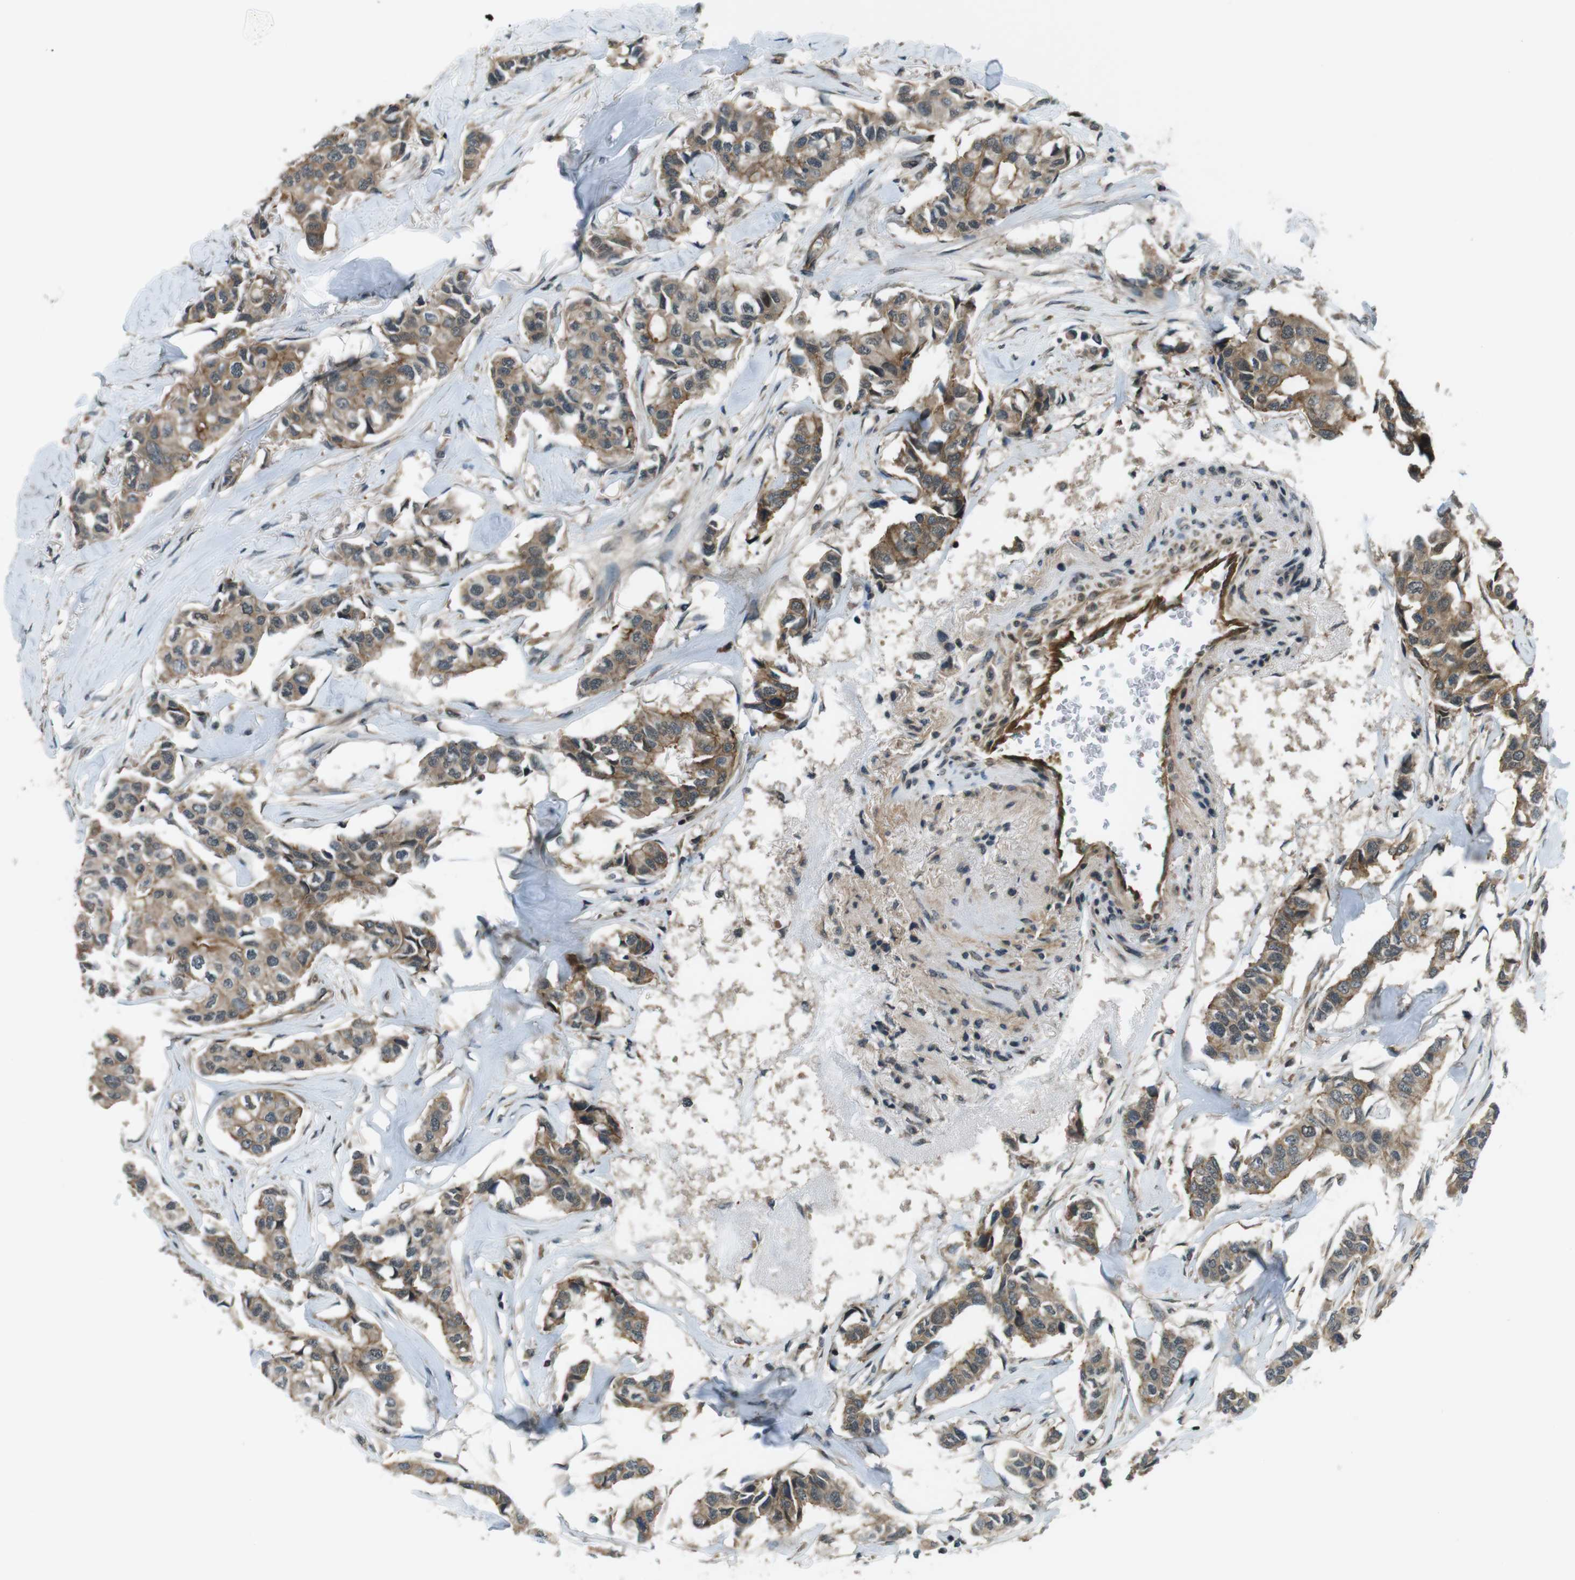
{"staining": {"intensity": "moderate", "quantity": ">75%", "location": "cytoplasmic/membranous"}, "tissue": "breast cancer", "cell_type": "Tumor cells", "image_type": "cancer", "snomed": [{"axis": "morphology", "description": "Duct carcinoma"}, {"axis": "topography", "description": "Breast"}], "caption": "This histopathology image shows immunohistochemistry staining of infiltrating ductal carcinoma (breast), with medium moderate cytoplasmic/membranous positivity in approximately >75% of tumor cells.", "gene": "TIAM2", "patient": {"sex": "female", "age": 80}}